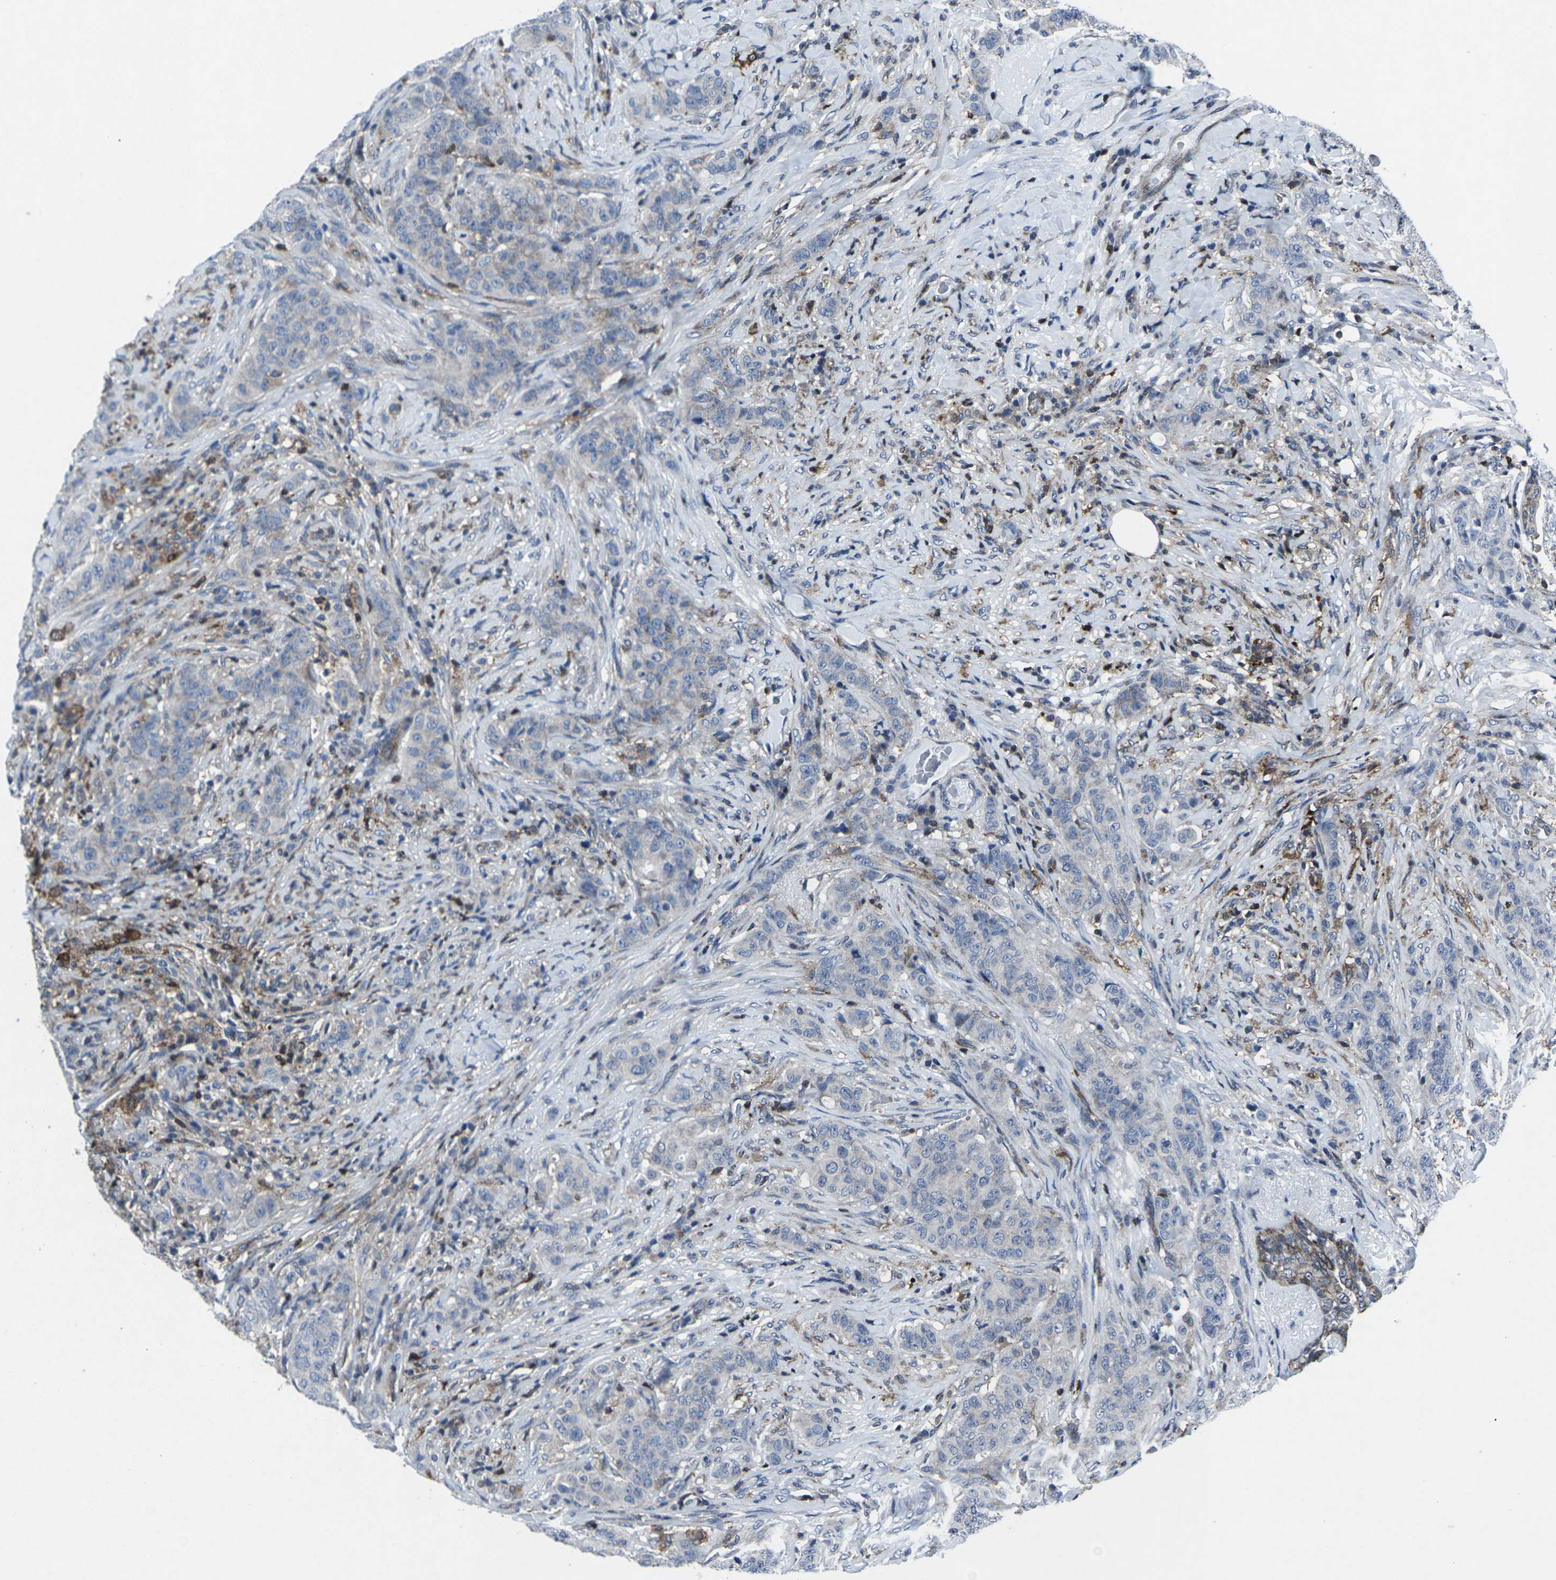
{"staining": {"intensity": "negative", "quantity": "none", "location": "none"}, "tissue": "breast cancer", "cell_type": "Tumor cells", "image_type": "cancer", "snomed": [{"axis": "morphology", "description": "Normal tissue, NOS"}, {"axis": "morphology", "description": "Duct carcinoma"}, {"axis": "topography", "description": "Breast"}], "caption": "Immunohistochemical staining of human breast cancer (infiltrating ductal carcinoma) exhibits no significant expression in tumor cells.", "gene": "STAT4", "patient": {"sex": "female", "age": 40}}